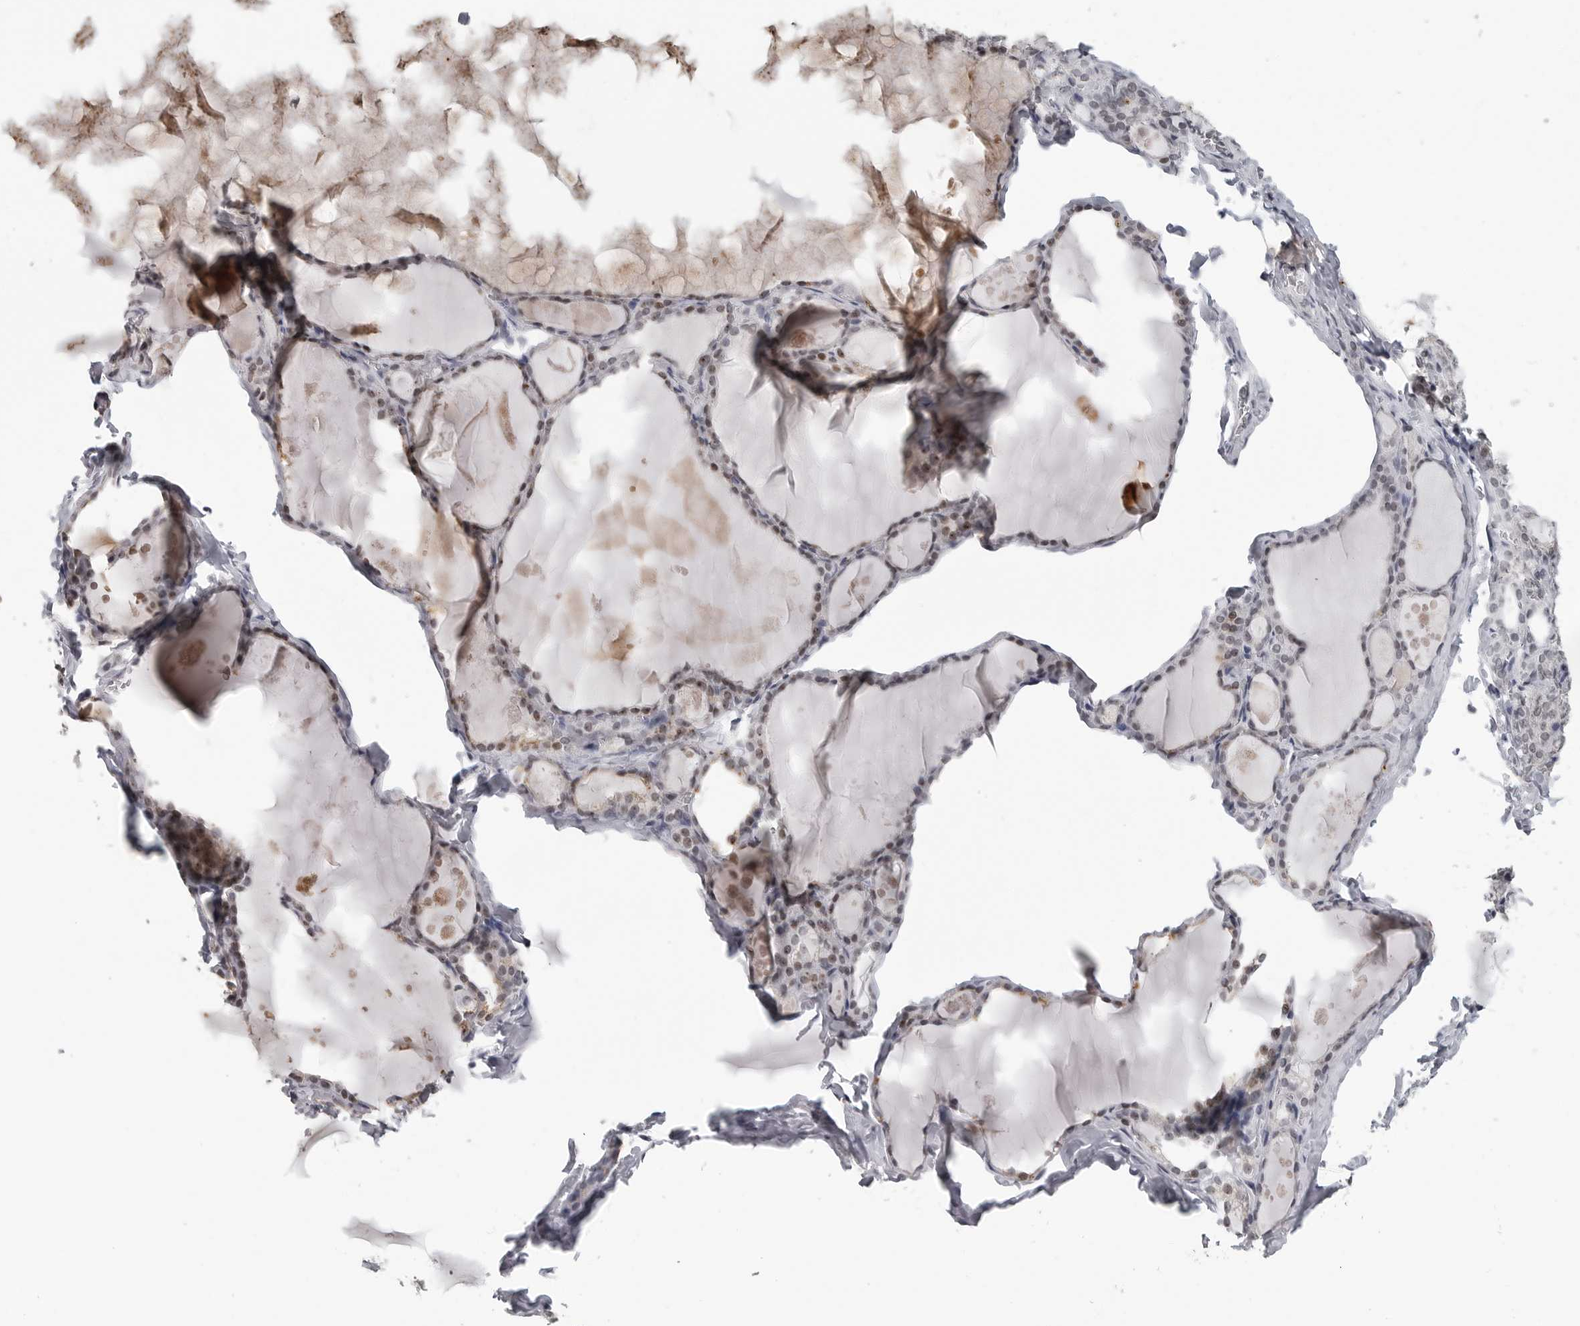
{"staining": {"intensity": "weak", "quantity": "25%-75%", "location": "nuclear"}, "tissue": "thyroid gland", "cell_type": "Glandular cells", "image_type": "normal", "snomed": [{"axis": "morphology", "description": "Normal tissue, NOS"}, {"axis": "topography", "description": "Thyroid gland"}], "caption": "Weak nuclear protein staining is seen in approximately 25%-75% of glandular cells in thyroid gland.", "gene": "DDX54", "patient": {"sex": "male", "age": 56}}